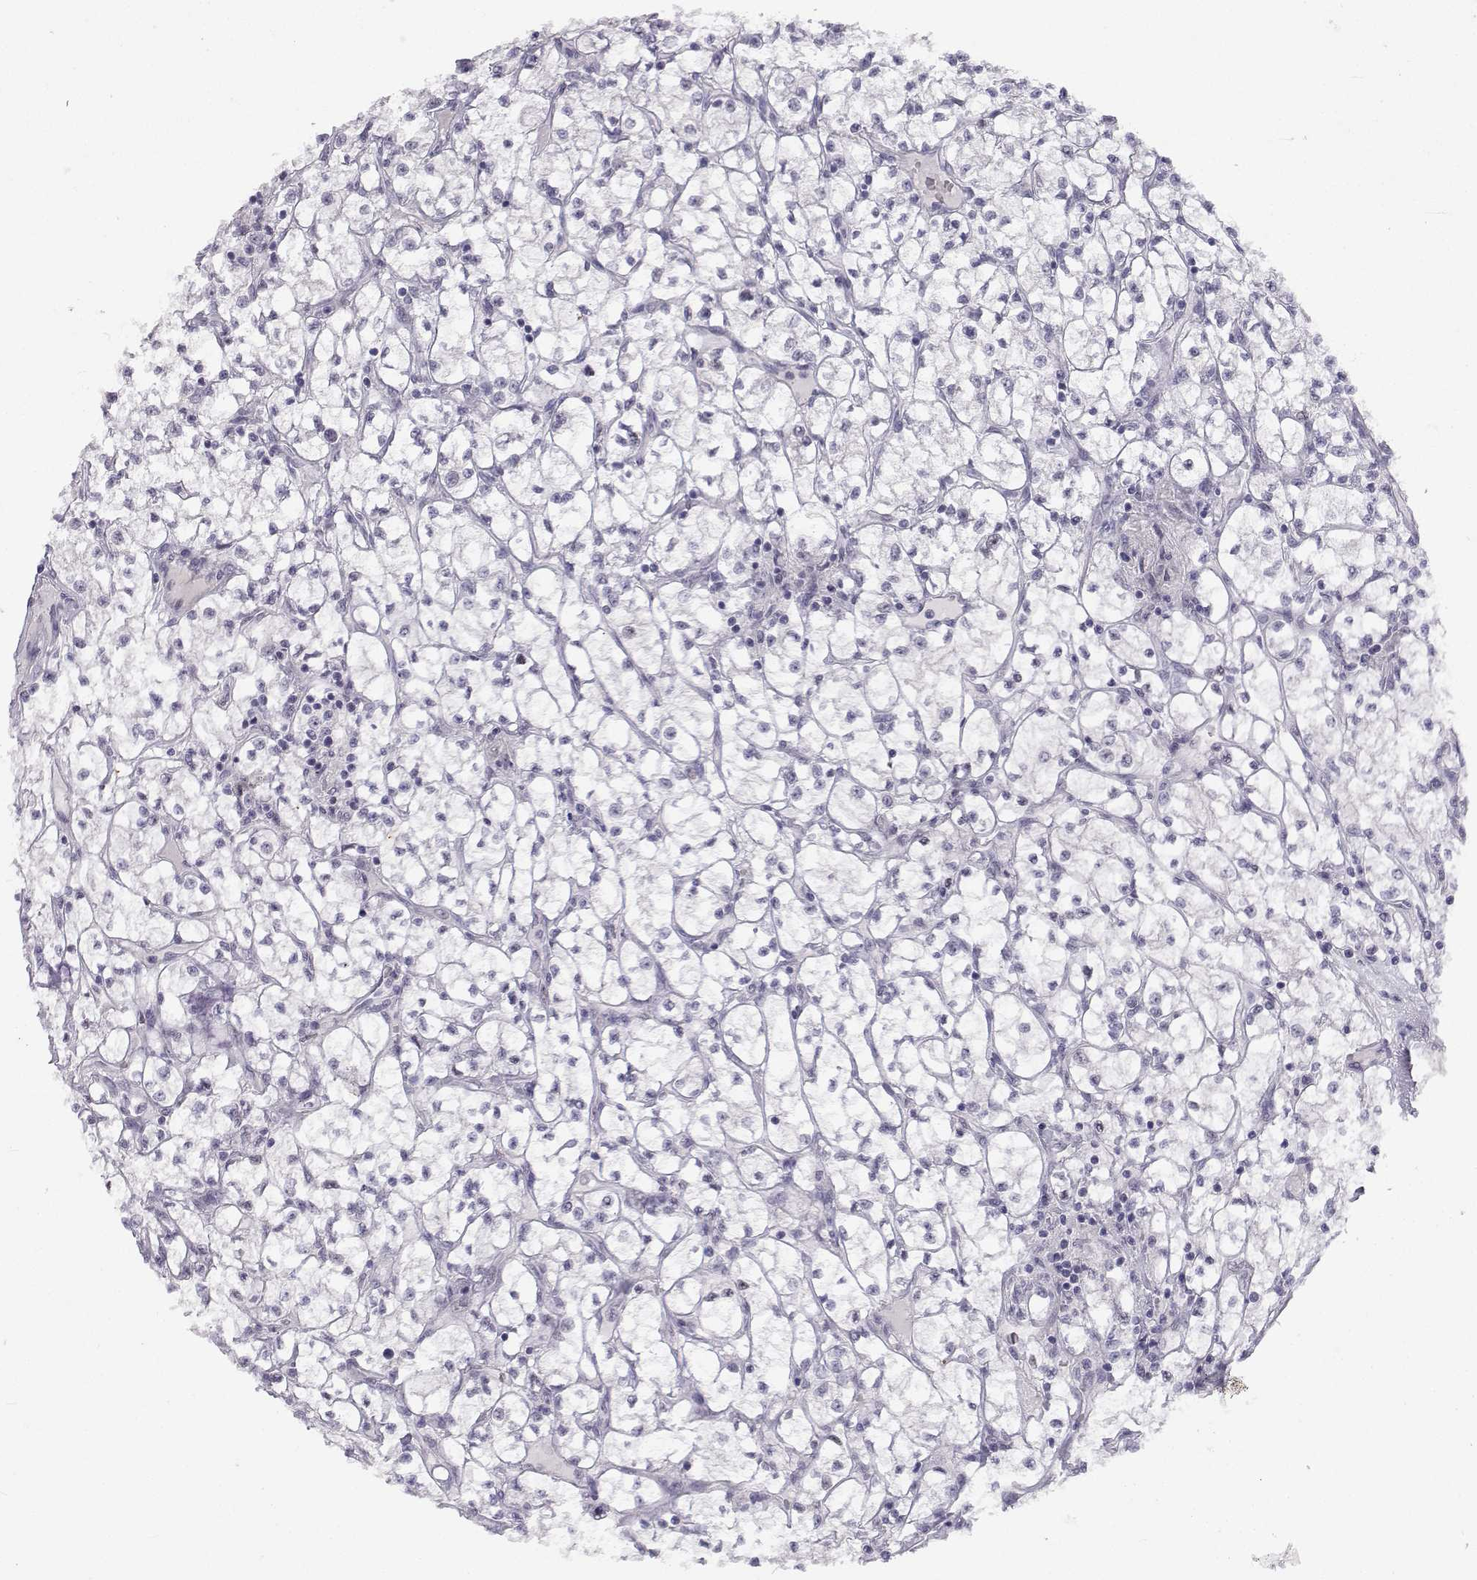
{"staining": {"intensity": "negative", "quantity": "none", "location": "none"}, "tissue": "renal cancer", "cell_type": "Tumor cells", "image_type": "cancer", "snomed": [{"axis": "morphology", "description": "Adenocarcinoma, NOS"}, {"axis": "topography", "description": "Kidney"}], "caption": "Tumor cells show no significant protein positivity in renal cancer. (Brightfield microscopy of DAB immunohistochemistry (IHC) at high magnification).", "gene": "MED26", "patient": {"sex": "female", "age": 64}}